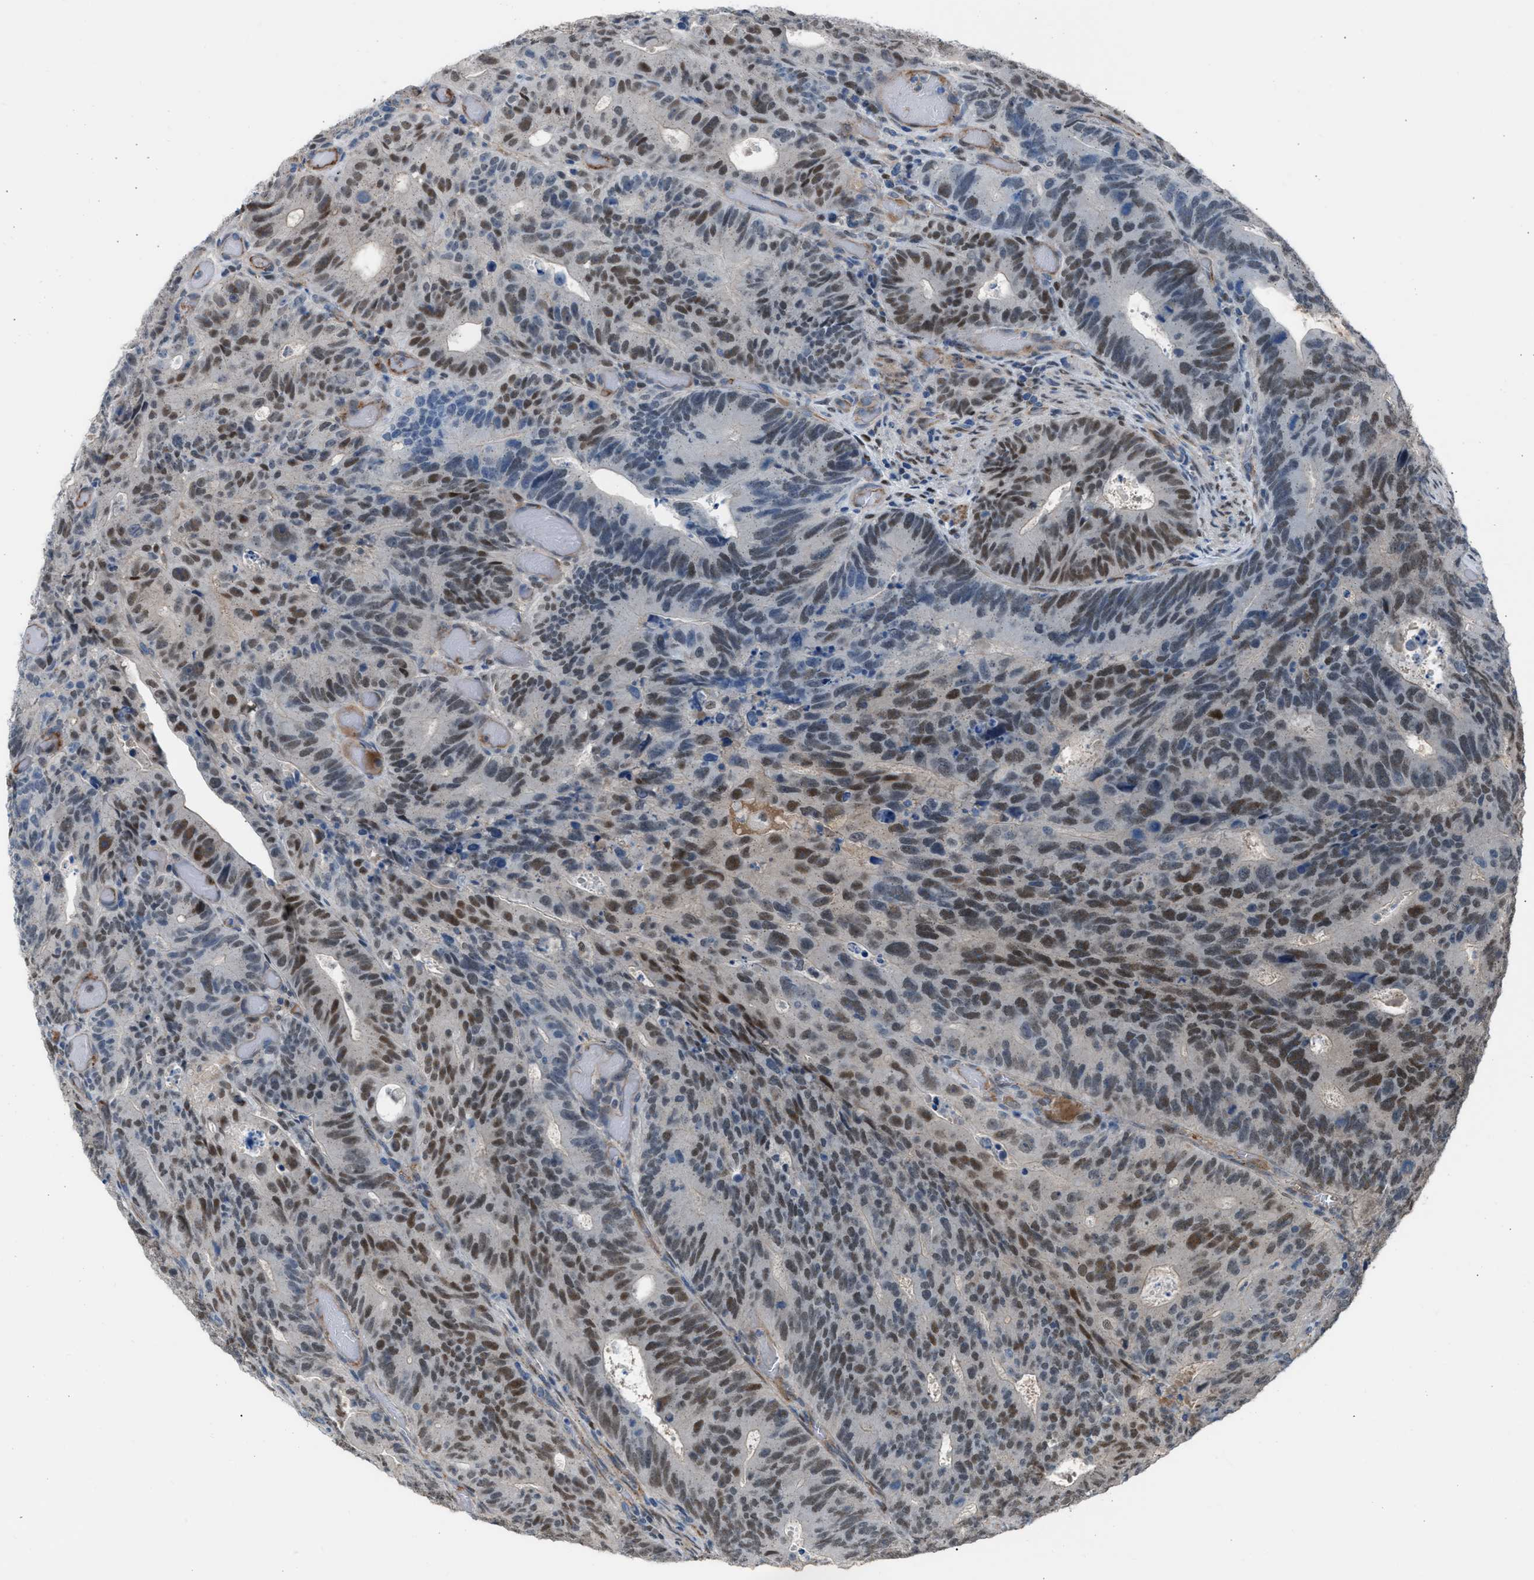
{"staining": {"intensity": "strong", "quantity": "25%-75%", "location": "nuclear"}, "tissue": "colorectal cancer", "cell_type": "Tumor cells", "image_type": "cancer", "snomed": [{"axis": "morphology", "description": "Adenocarcinoma, NOS"}, {"axis": "topography", "description": "Colon"}], "caption": "Tumor cells show high levels of strong nuclear positivity in about 25%-75% of cells in human colorectal cancer (adenocarcinoma).", "gene": "CRTC1", "patient": {"sex": "male", "age": 87}}